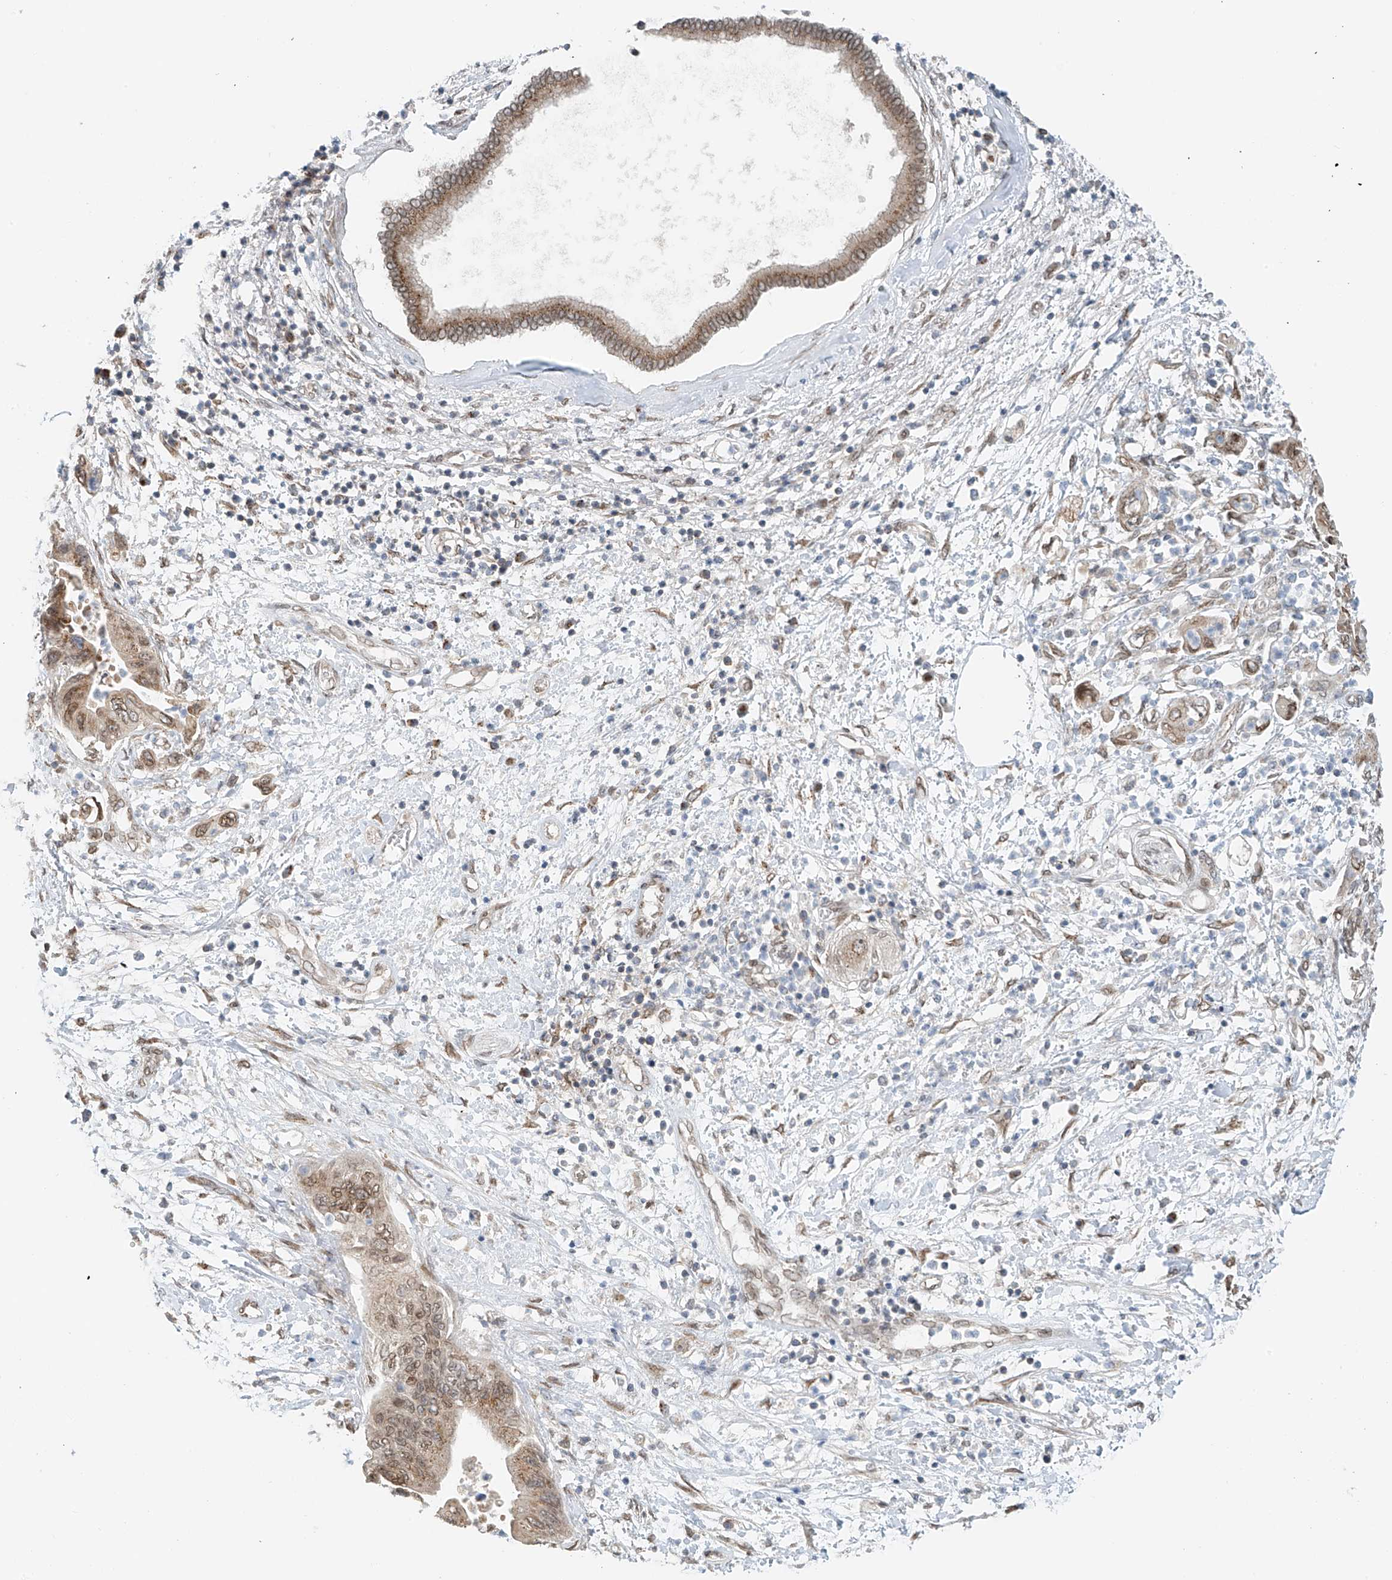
{"staining": {"intensity": "weak", "quantity": ">75%", "location": "cytoplasmic/membranous,nuclear"}, "tissue": "pancreatic cancer", "cell_type": "Tumor cells", "image_type": "cancer", "snomed": [{"axis": "morphology", "description": "Adenocarcinoma, NOS"}, {"axis": "topography", "description": "Pancreas"}], "caption": "Immunohistochemical staining of human pancreatic adenocarcinoma reveals weak cytoplasmic/membranous and nuclear protein positivity in about >75% of tumor cells.", "gene": "STARD9", "patient": {"sex": "female", "age": 73}}